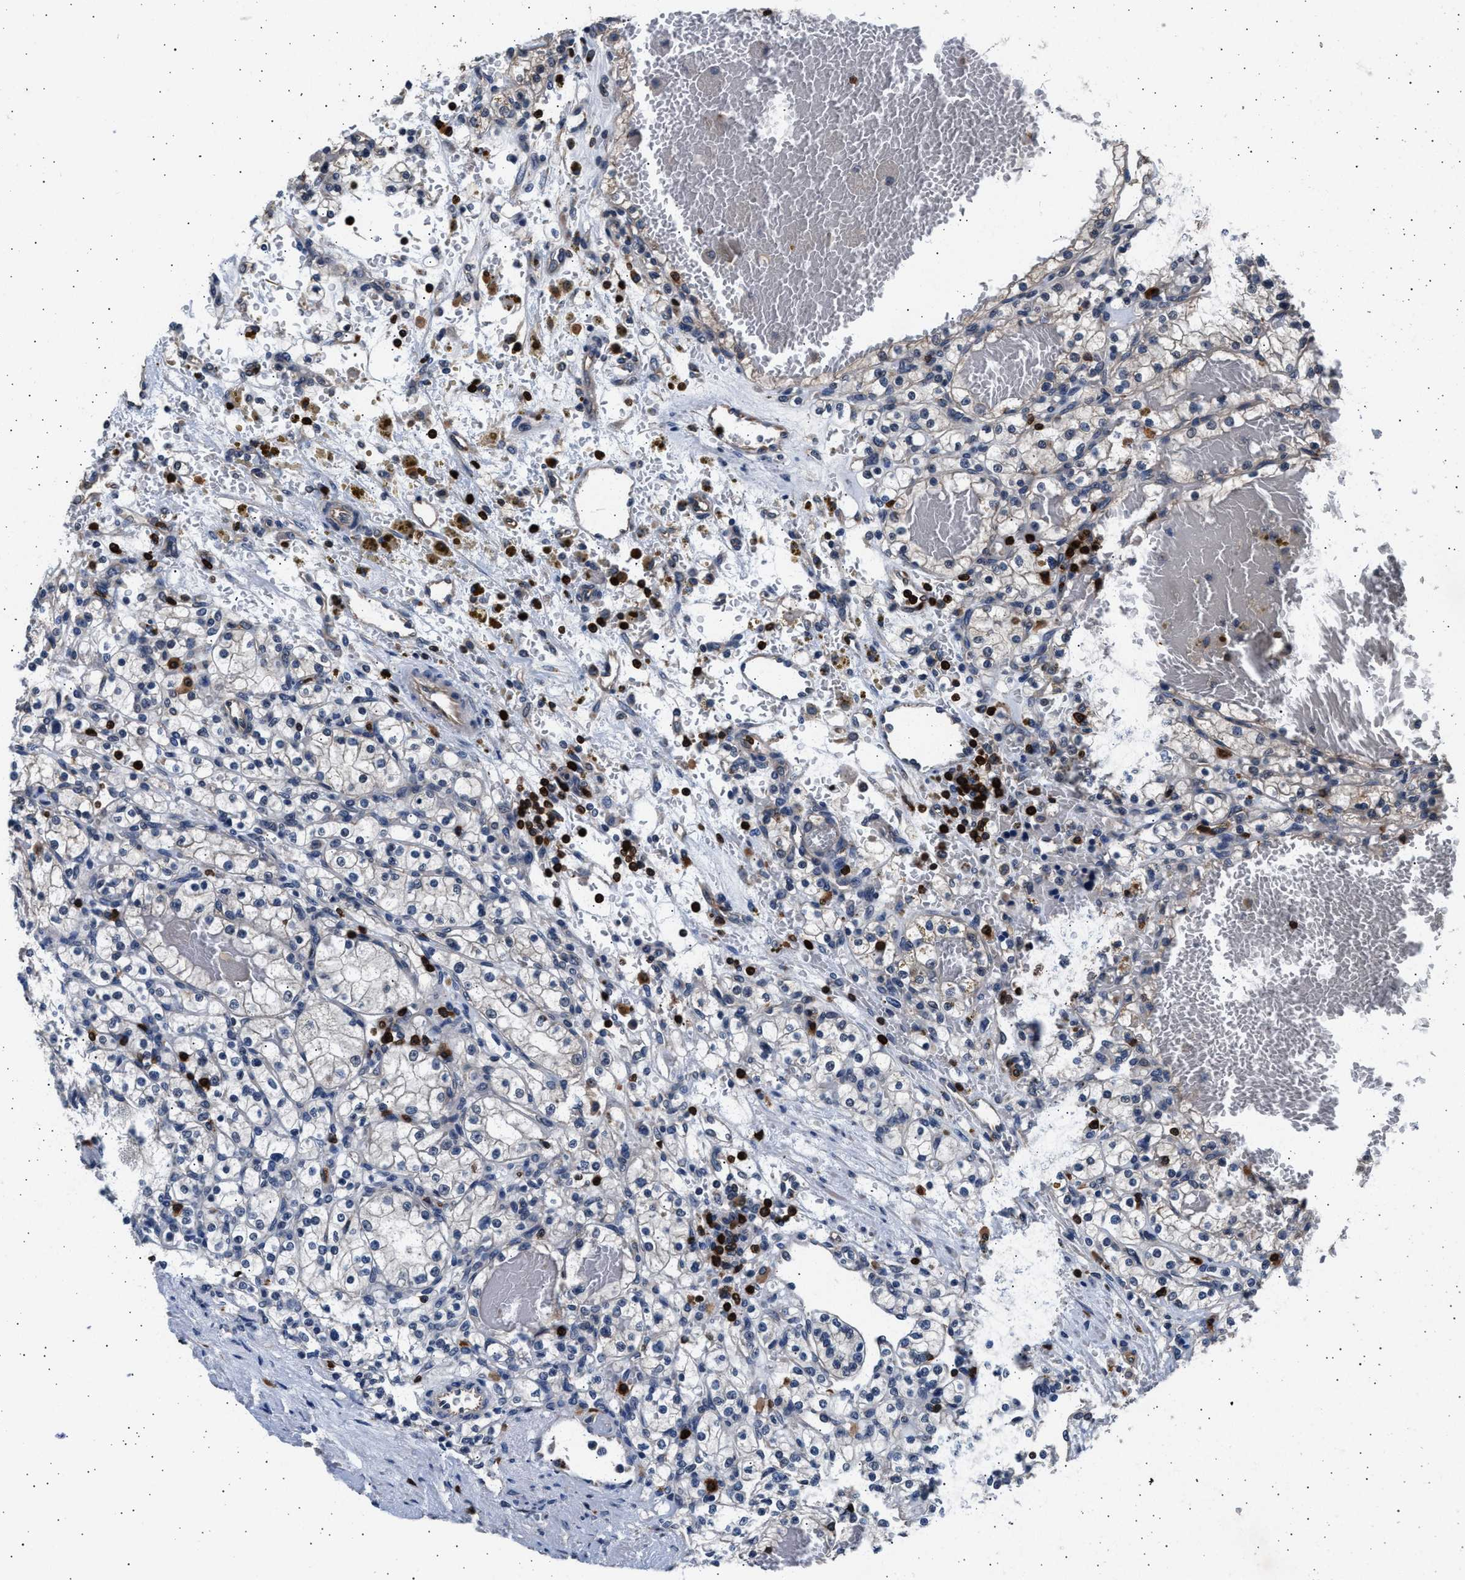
{"staining": {"intensity": "negative", "quantity": "none", "location": "none"}, "tissue": "renal cancer", "cell_type": "Tumor cells", "image_type": "cancer", "snomed": [{"axis": "morphology", "description": "Normal tissue, NOS"}, {"axis": "morphology", "description": "Adenocarcinoma, NOS"}, {"axis": "topography", "description": "Kidney"}], "caption": "The IHC histopathology image has no significant expression in tumor cells of renal cancer (adenocarcinoma) tissue. (Stains: DAB (3,3'-diaminobenzidine) immunohistochemistry (IHC) with hematoxylin counter stain, Microscopy: brightfield microscopy at high magnification).", "gene": "GRAP2", "patient": {"sex": "female", "age": 55}}